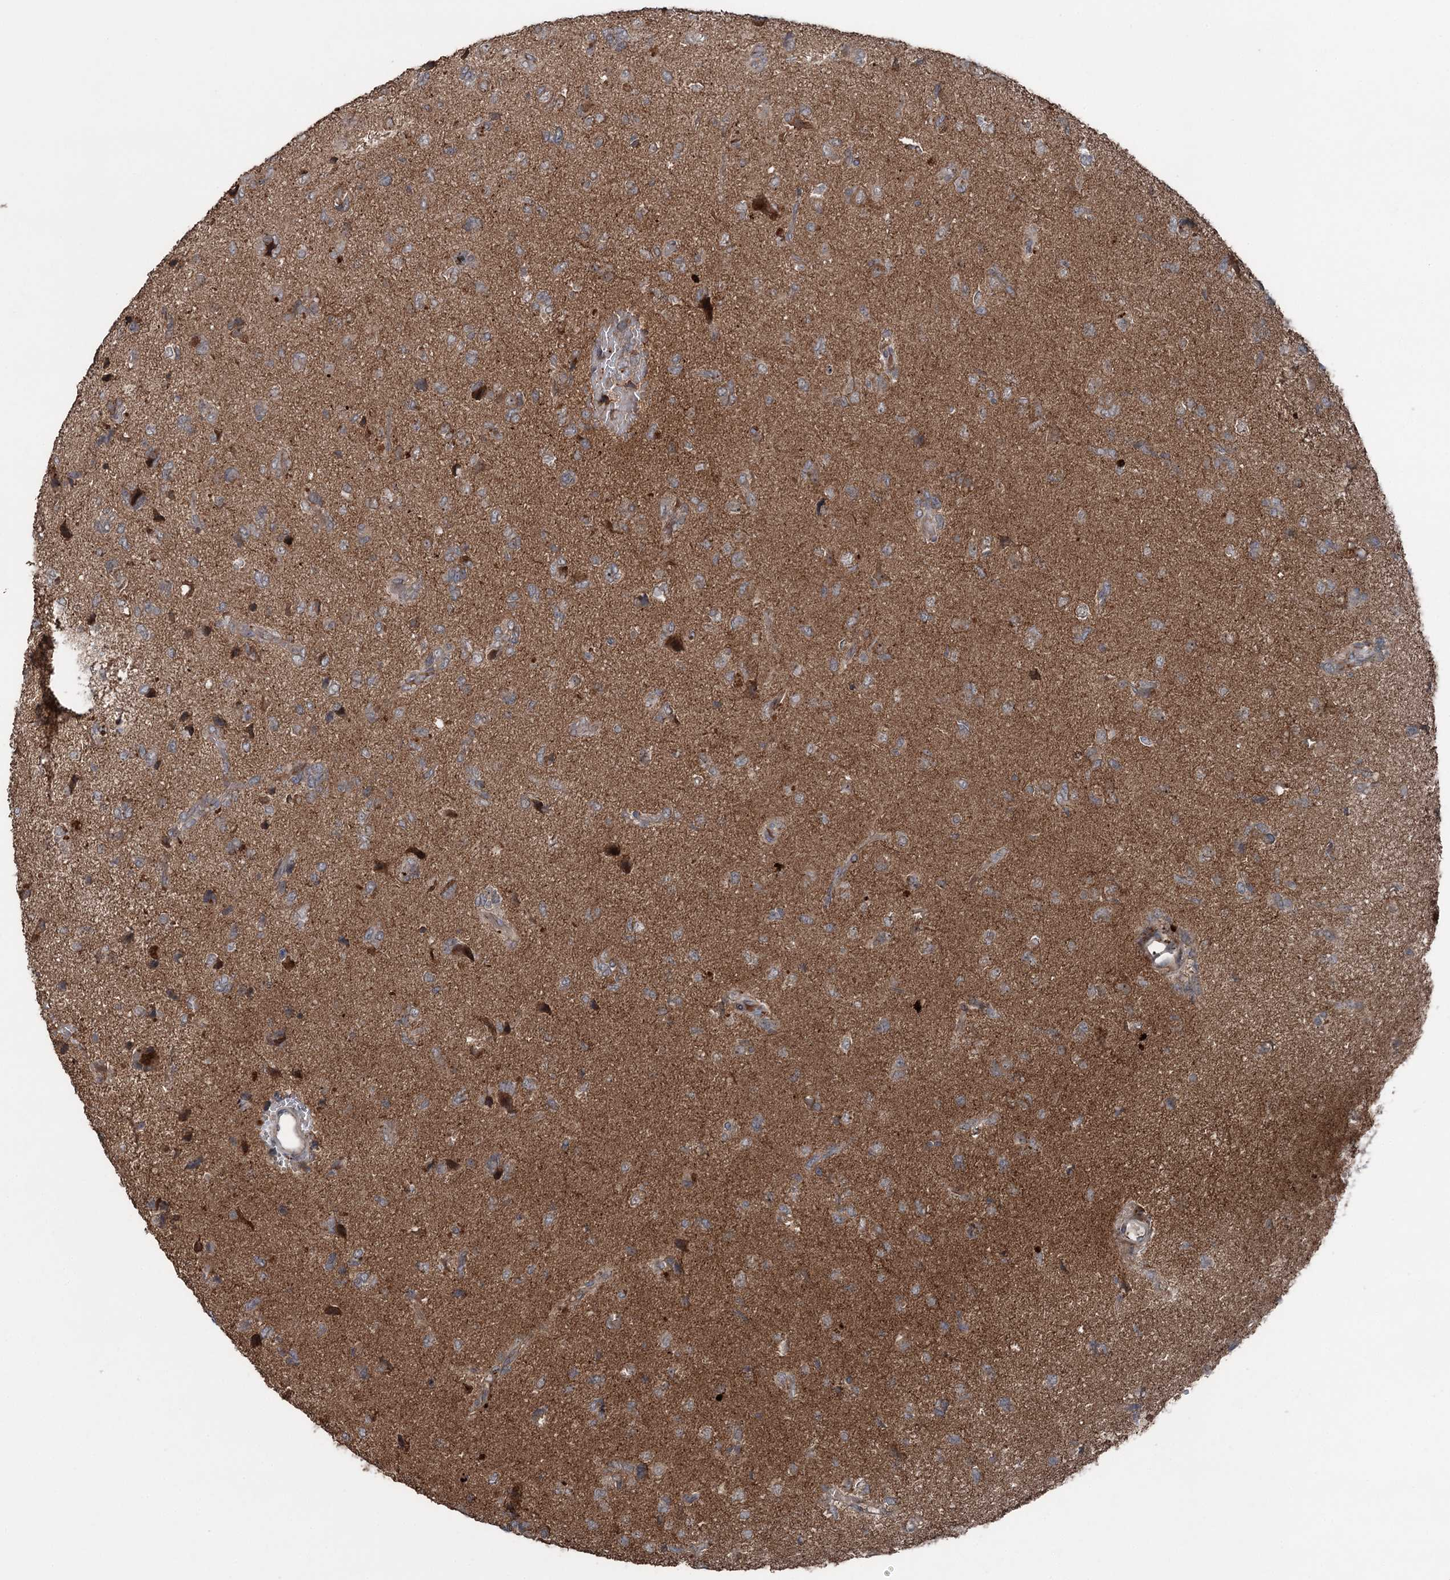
{"staining": {"intensity": "negative", "quantity": "none", "location": "none"}, "tissue": "glioma", "cell_type": "Tumor cells", "image_type": "cancer", "snomed": [{"axis": "morphology", "description": "Glioma, malignant, High grade"}, {"axis": "topography", "description": "Brain"}], "caption": "High-grade glioma (malignant) stained for a protein using IHC shows no expression tumor cells.", "gene": "MAPK8IP2", "patient": {"sex": "female", "age": 59}}